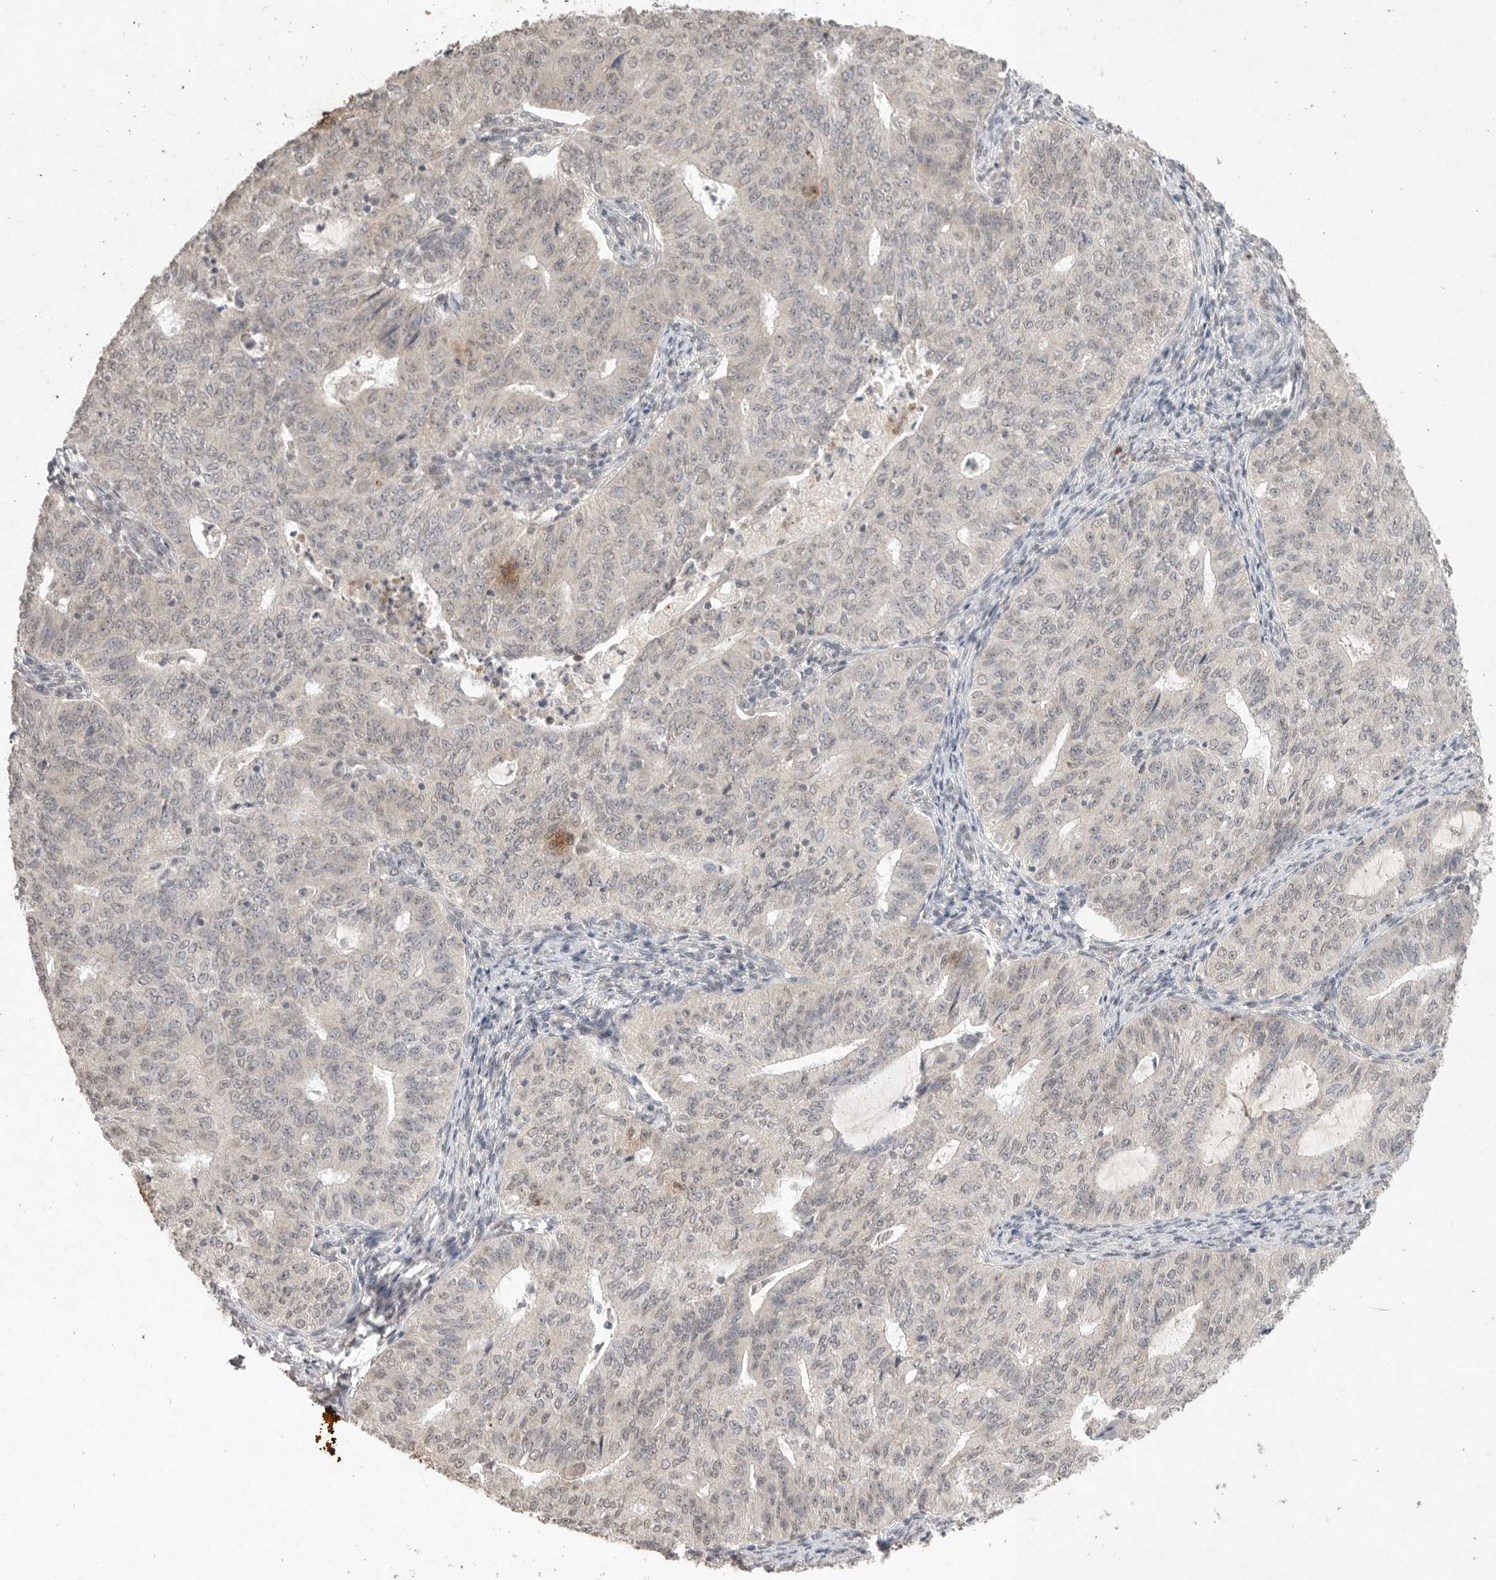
{"staining": {"intensity": "negative", "quantity": "none", "location": "none"}, "tissue": "endometrial cancer", "cell_type": "Tumor cells", "image_type": "cancer", "snomed": [{"axis": "morphology", "description": "Adenocarcinoma, NOS"}, {"axis": "topography", "description": "Endometrium"}], "caption": "This photomicrograph is of endometrial cancer stained with immunohistochemistry (IHC) to label a protein in brown with the nuclei are counter-stained blue. There is no expression in tumor cells.", "gene": "KLK5", "patient": {"sex": "female", "age": 32}}